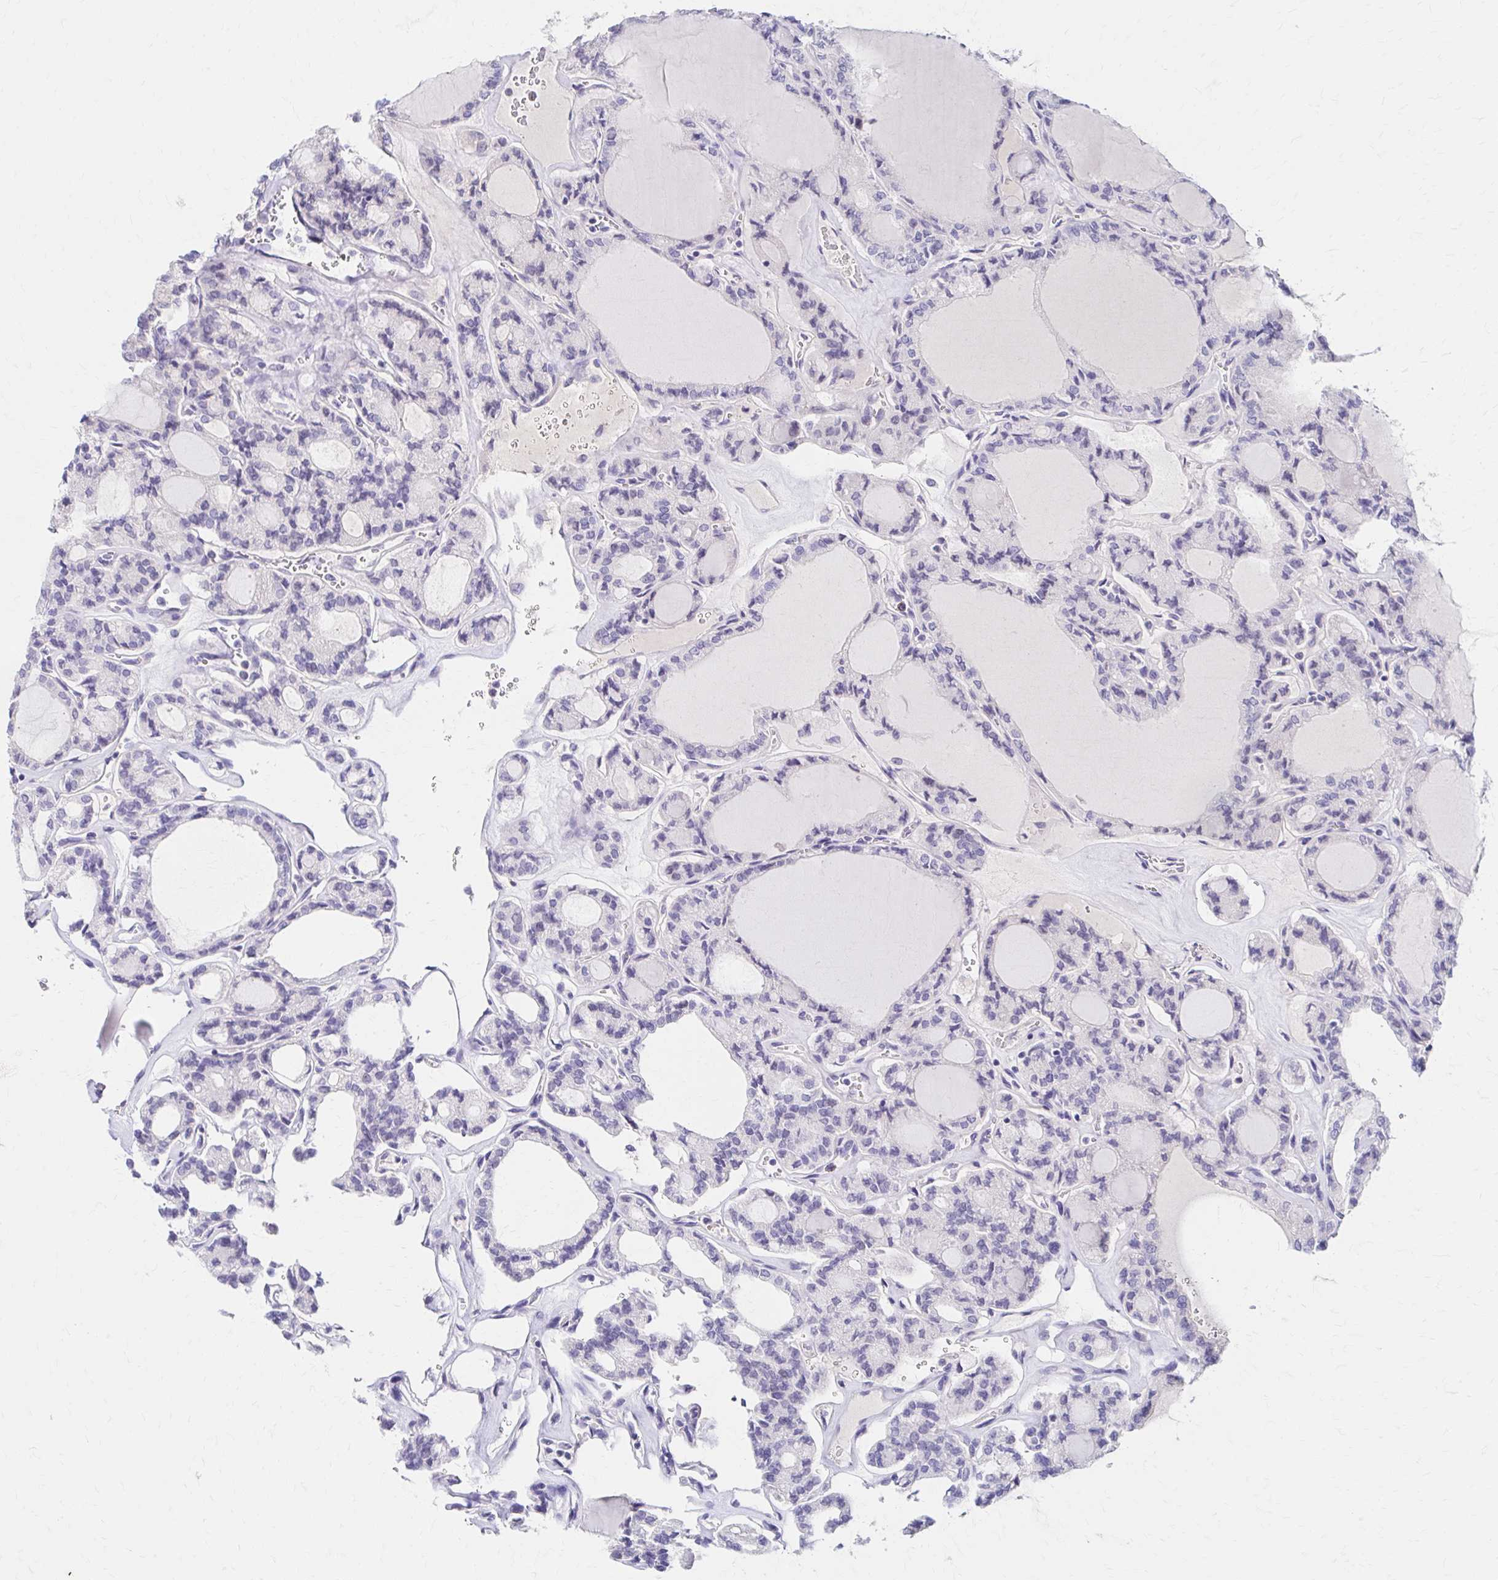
{"staining": {"intensity": "negative", "quantity": "none", "location": "none"}, "tissue": "thyroid cancer", "cell_type": "Tumor cells", "image_type": "cancer", "snomed": [{"axis": "morphology", "description": "Papillary adenocarcinoma, NOS"}, {"axis": "topography", "description": "Thyroid gland"}], "caption": "DAB (3,3'-diaminobenzidine) immunohistochemical staining of thyroid papillary adenocarcinoma displays no significant staining in tumor cells. The staining is performed using DAB brown chromogen with nuclei counter-stained in using hematoxylin.", "gene": "AZGP1", "patient": {"sex": "male", "age": 87}}